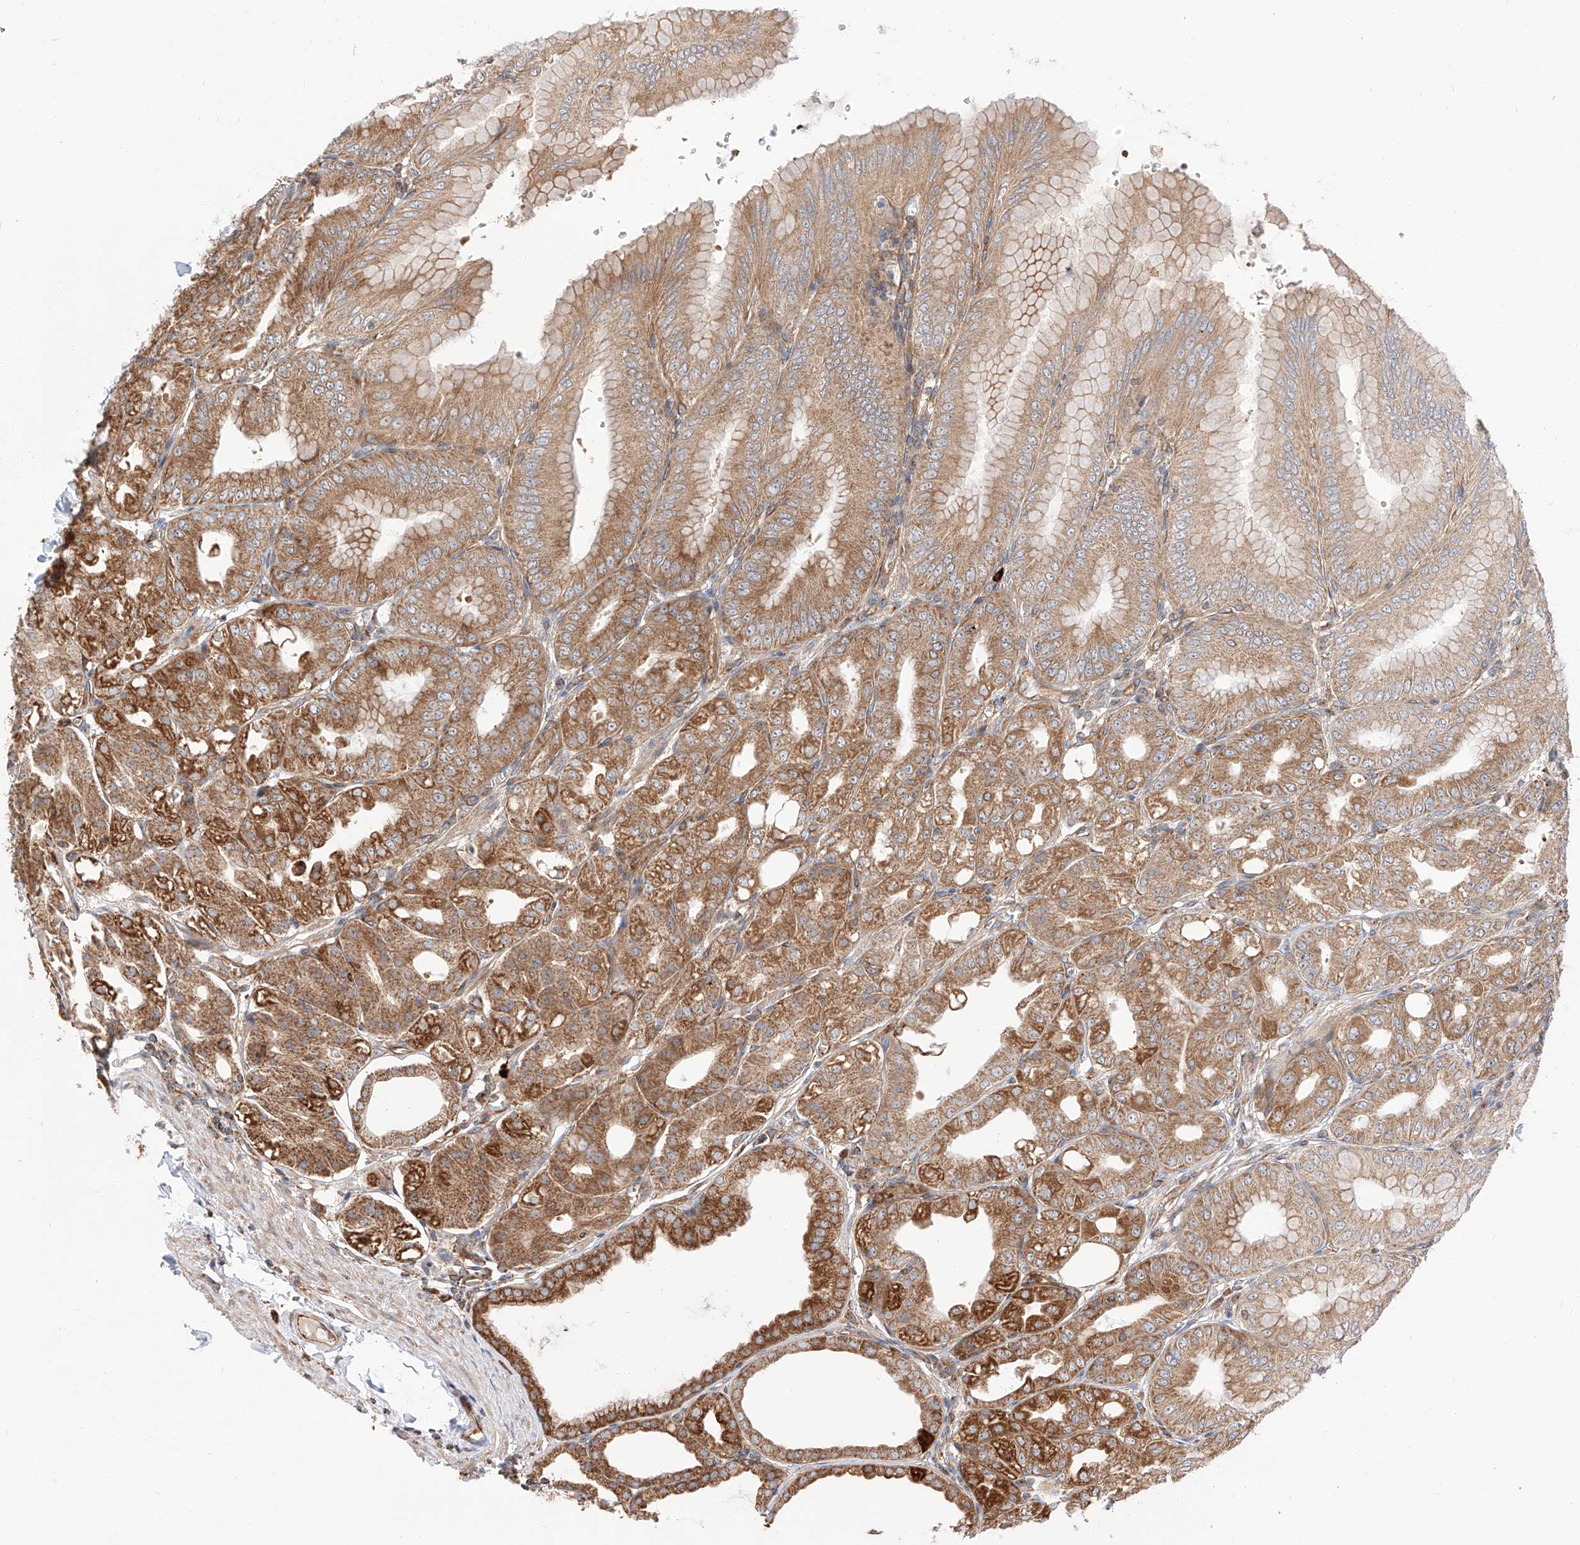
{"staining": {"intensity": "moderate", "quantity": ">75%", "location": "cytoplasmic/membranous"}, "tissue": "stomach", "cell_type": "Glandular cells", "image_type": "normal", "snomed": [{"axis": "morphology", "description": "Normal tissue, NOS"}, {"axis": "topography", "description": "Stomach, lower"}], "caption": "Immunohistochemical staining of unremarkable stomach displays medium levels of moderate cytoplasmic/membranous expression in about >75% of glandular cells. The staining was performed using DAB to visualize the protein expression in brown, while the nuclei were stained in blue with hematoxylin (Magnification: 20x).", "gene": "ISCA2", "patient": {"sex": "male", "age": 71}}